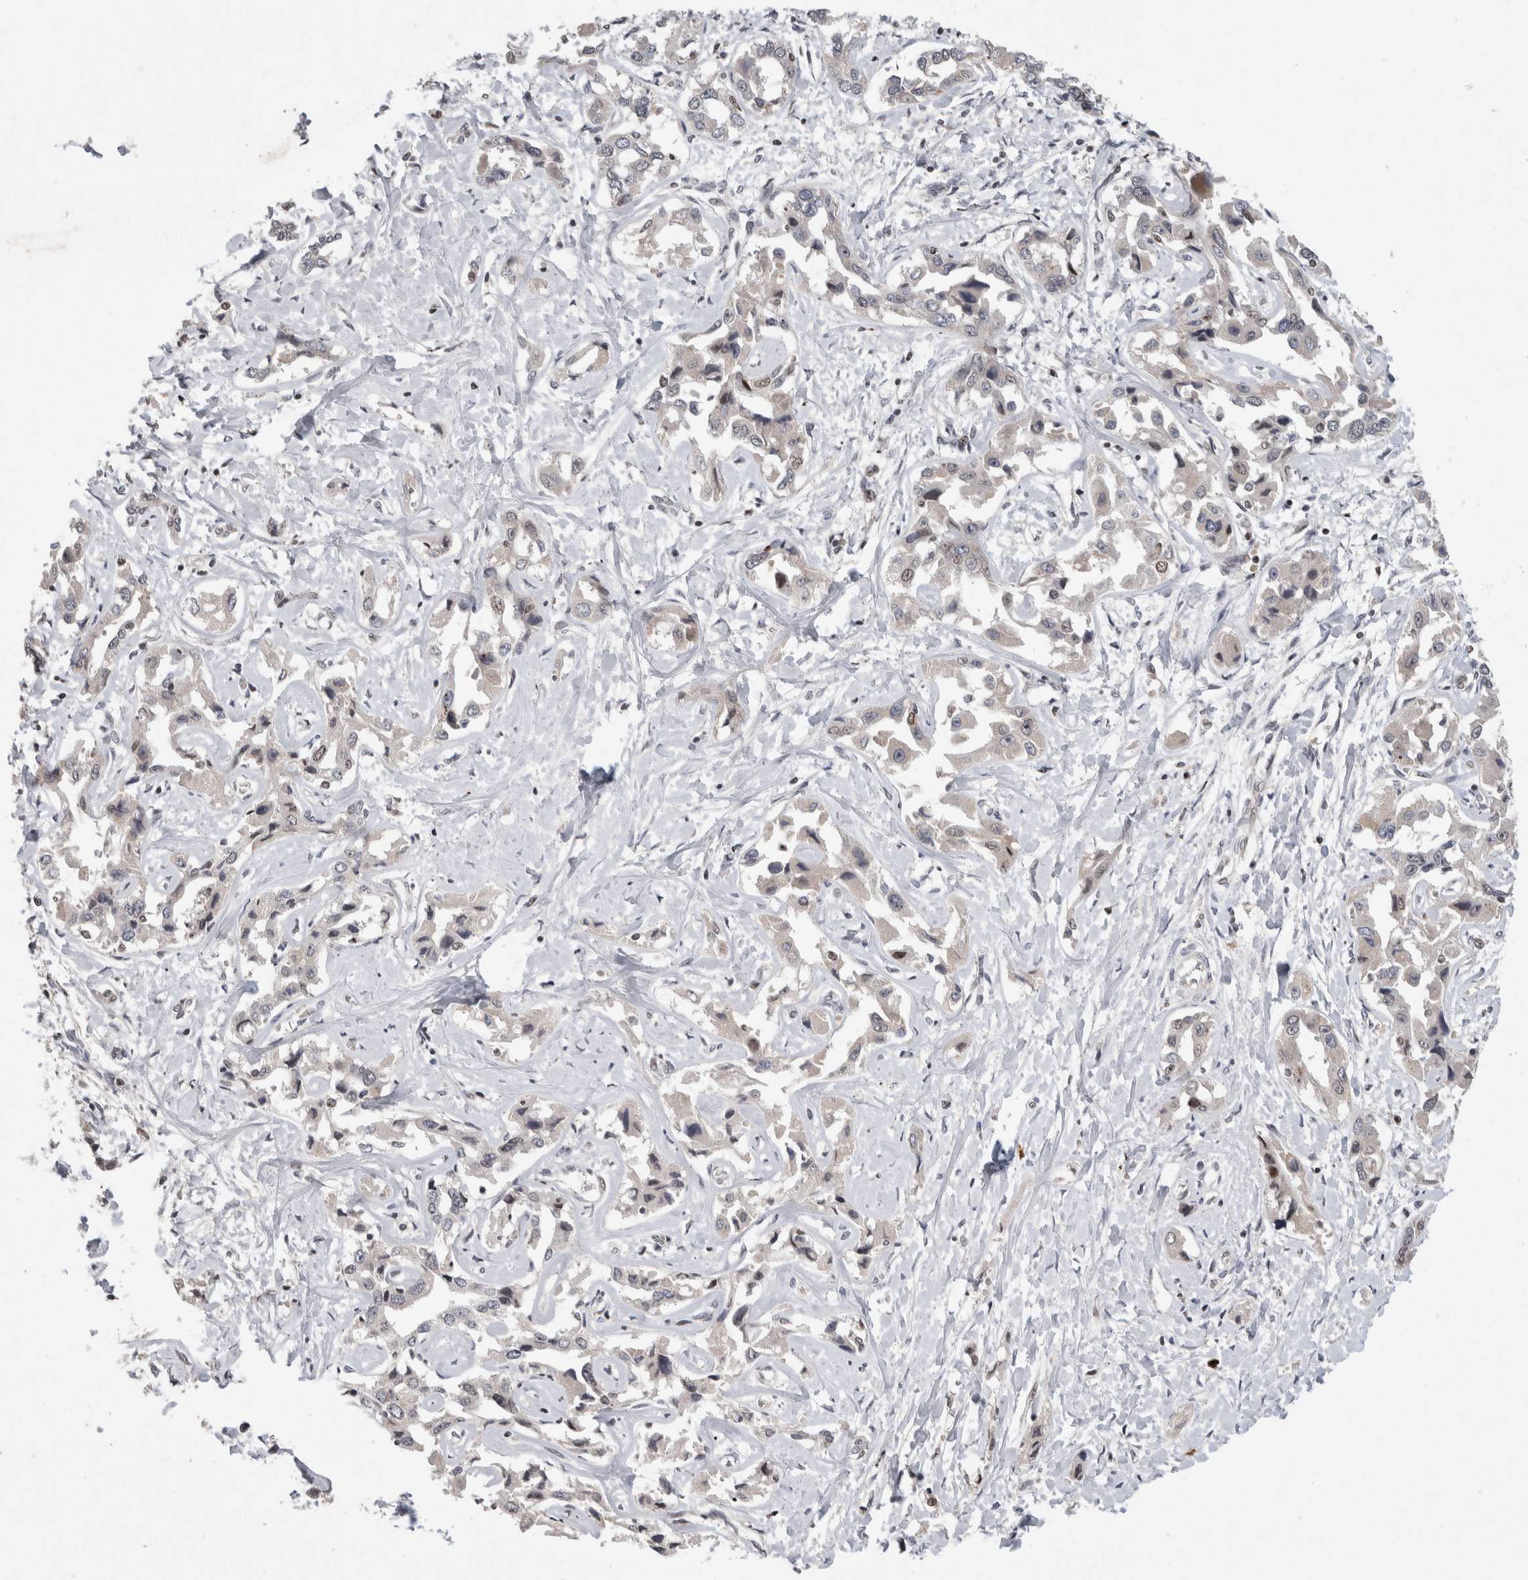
{"staining": {"intensity": "negative", "quantity": "none", "location": "none"}, "tissue": "liver cancer", "cell_type": "Tumor cells", "image_type": "cancer", "snomed": [{"axis": "morphology", "description": "Cholangiocarcinoma"}, {"axis": "topography", "description": "Liver"}], "caption": "Liver cholangiocarcinoma was stained to show a protein in brown. There is no significant expression in tumor cells.", "gene": "ZNF592", "patient": {"sex": "male", "age": 59}}